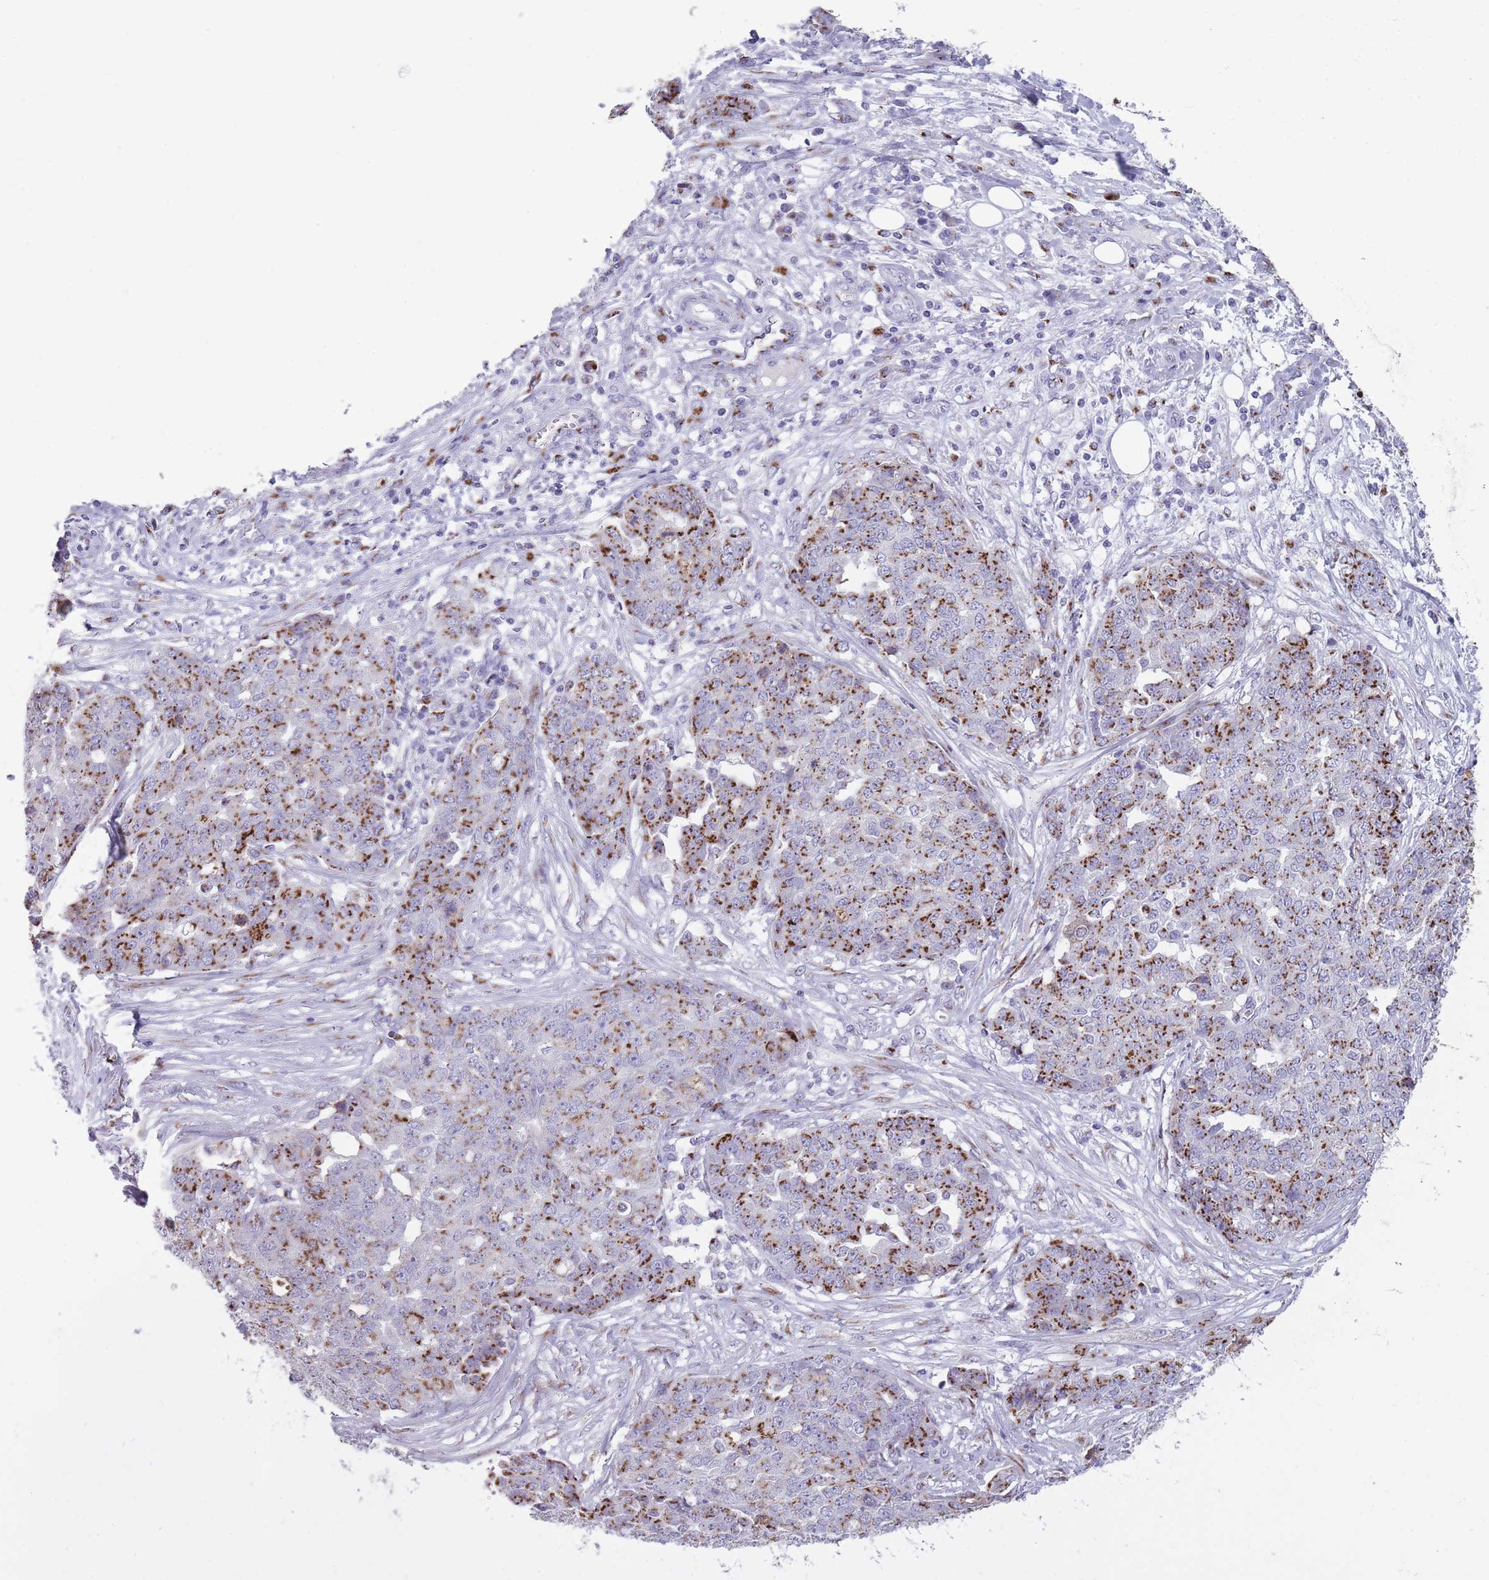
{"staining": {"intensity": "moderate", "quantity": ">75%", "location": "cytoplasmic/membranous"}, "tissue": "ovarian cancer", "cell_type": "Tumor cells", "image_type": "cancer", "snomed": [{"axis": "morphology", "description": "Cystadenocarcinoma, serous, NOS"}, {"axis": "topography", "description": "Soft tissue"}, {"axis": "topography", "description": "Ovary"}], "caption": "A photomicrograph of serous cystadenocarcinoma (ovarian) stained for a protein shows moderate cytoplasmic/membranous brown staining in tumor cells.", "gene": "B4GALT2", "patient": {"sex": "female", "age": 57}}